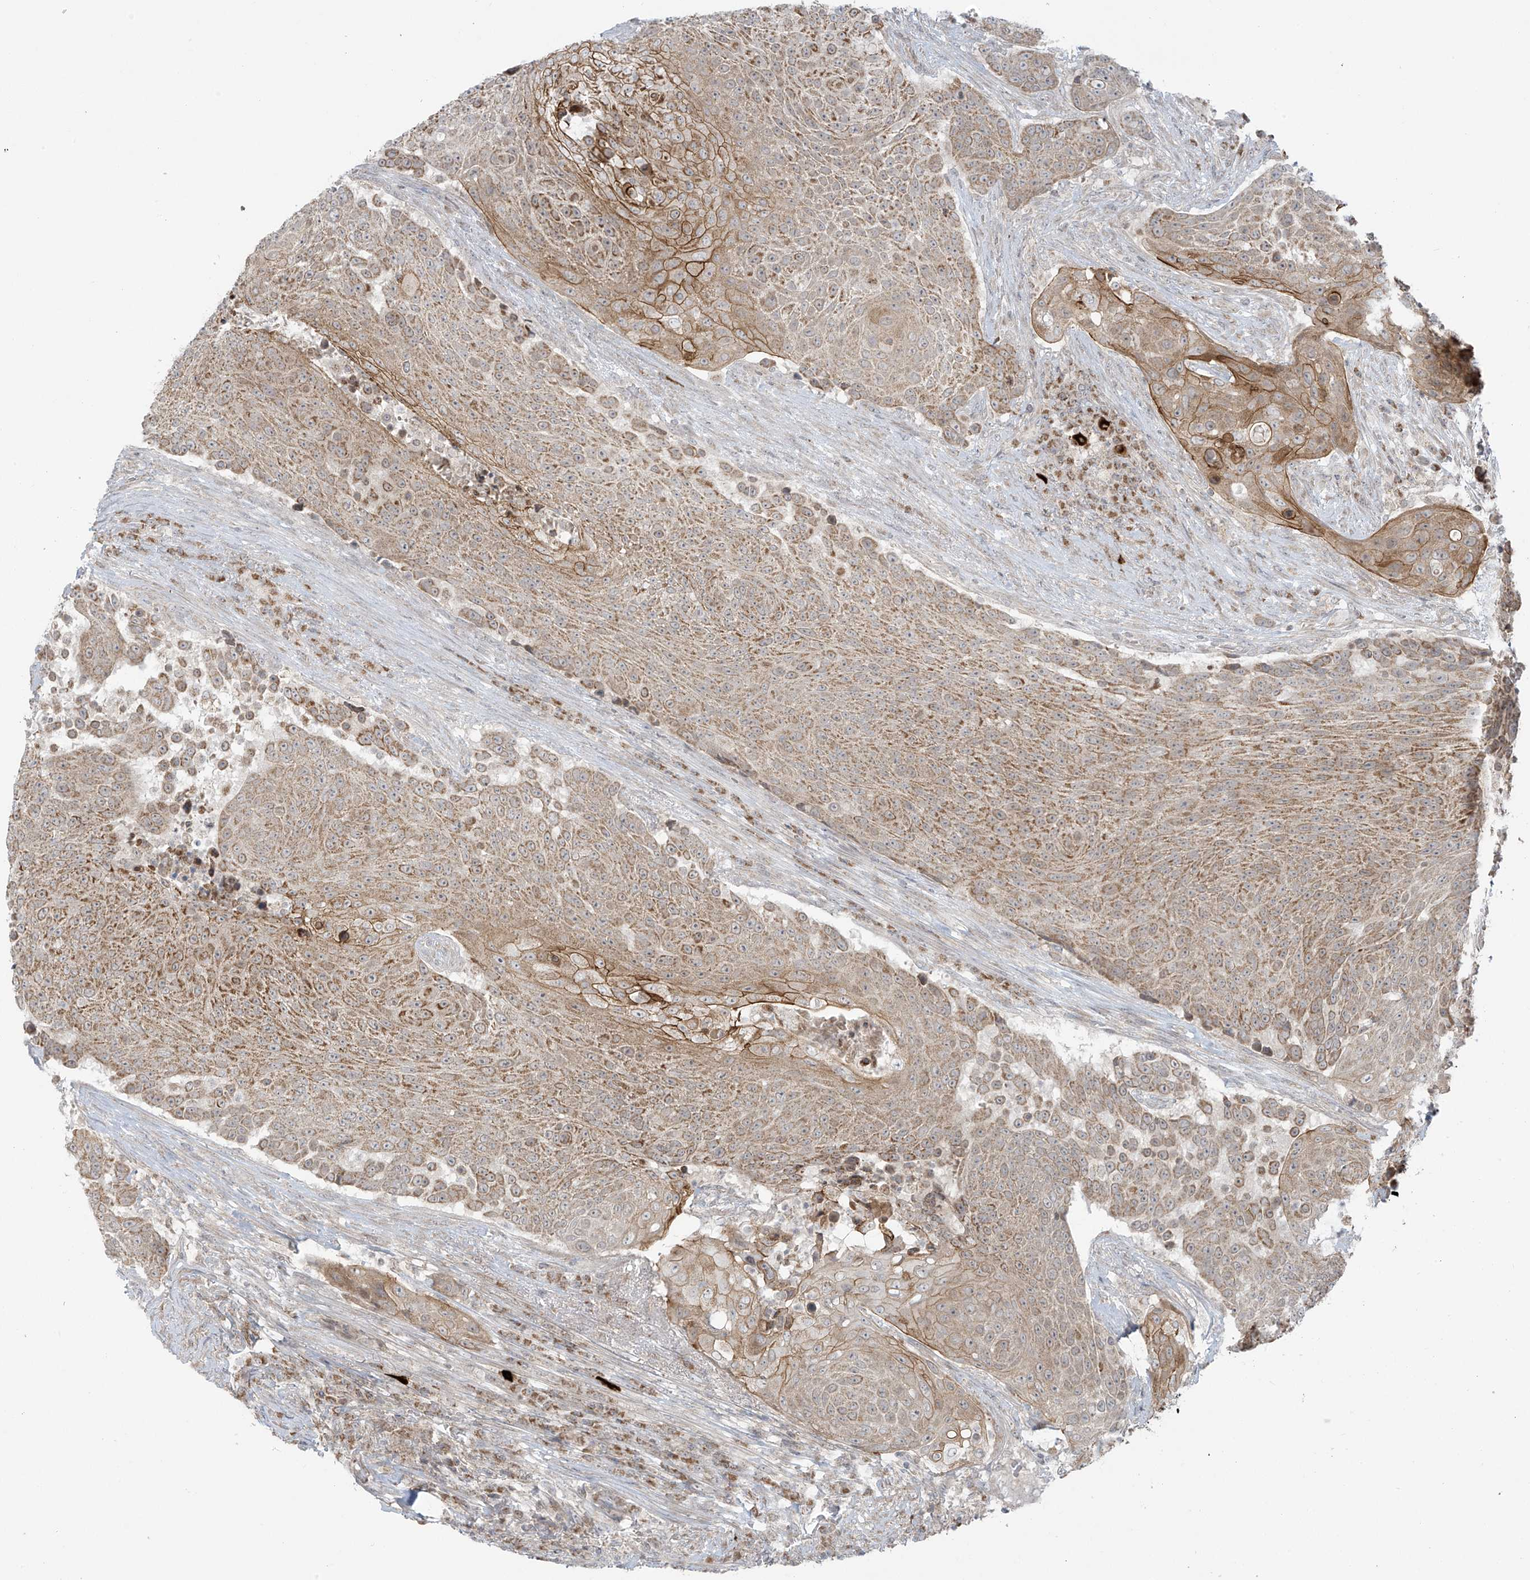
{"staining": {"intensity": "moderate", "quantity": "25%-75%", "location": "cytoplasmic/membranous"}, "tissue": "urothelial cancer", "cell_type": "Tumor cells", "image_type": "cancer", "snomed": [{"axis": "morphology", "description": "Urothelial carcinoma, High grade"}, {"axis": "topography", "description": "Urinary bladder"}], "caption": "High-grade urothelial carcinoma tissue exhibits moderate cytoplasmic/membranous positivity in approximately 25%-75% of tumor cells The staining was performed using DAB to visualize the protein expression in brown, while the nuclei were stained in blue with hematoxylin (Magnification: 20x).", "gene": "HDDC2", "patient": {"sex": "female", "age": 63}}